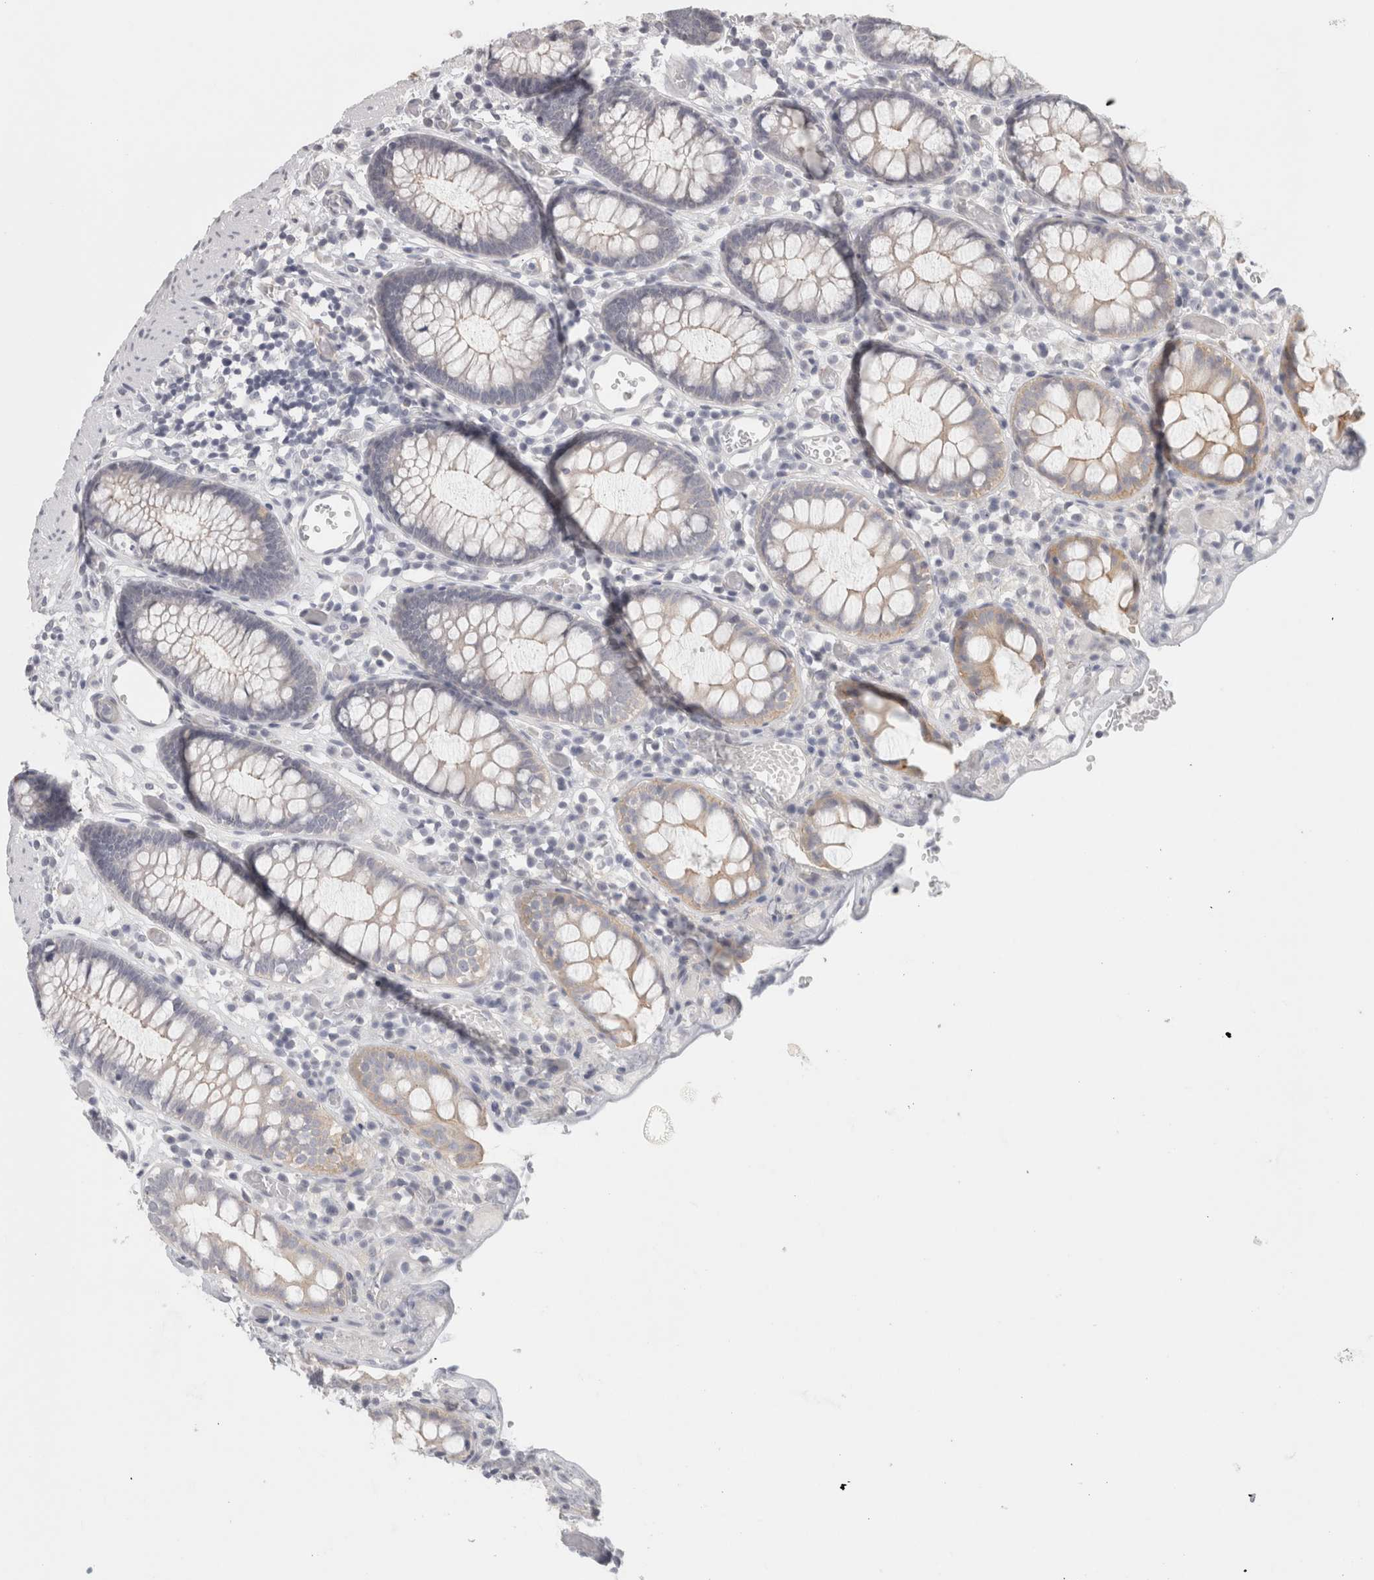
{"staining": {"intensity": "moderate", "quantity": "<25%", "location": "cytoplasmic/membranous"}, "tissue": "colon", "cell_type": "Endothelial cells", "image_type": "normal", "snomed": [{"axis": "morphology", "description": "Normal tissue, NOS"}, {"axis": "topography", "description": "Colon"}], "caption": "Immunohistochemistry (IHC) of benign colon displays low levels of moderate cytoplasmic/membranous expression in approximately <25% of endothelial cells. The protein is stained brown, and the nuclei are stained in blue (DAB IHC with brightfield microscopy, high magnification).", "gene": "FBLIM1", "patient": {"sex": "male", "age": 14}}